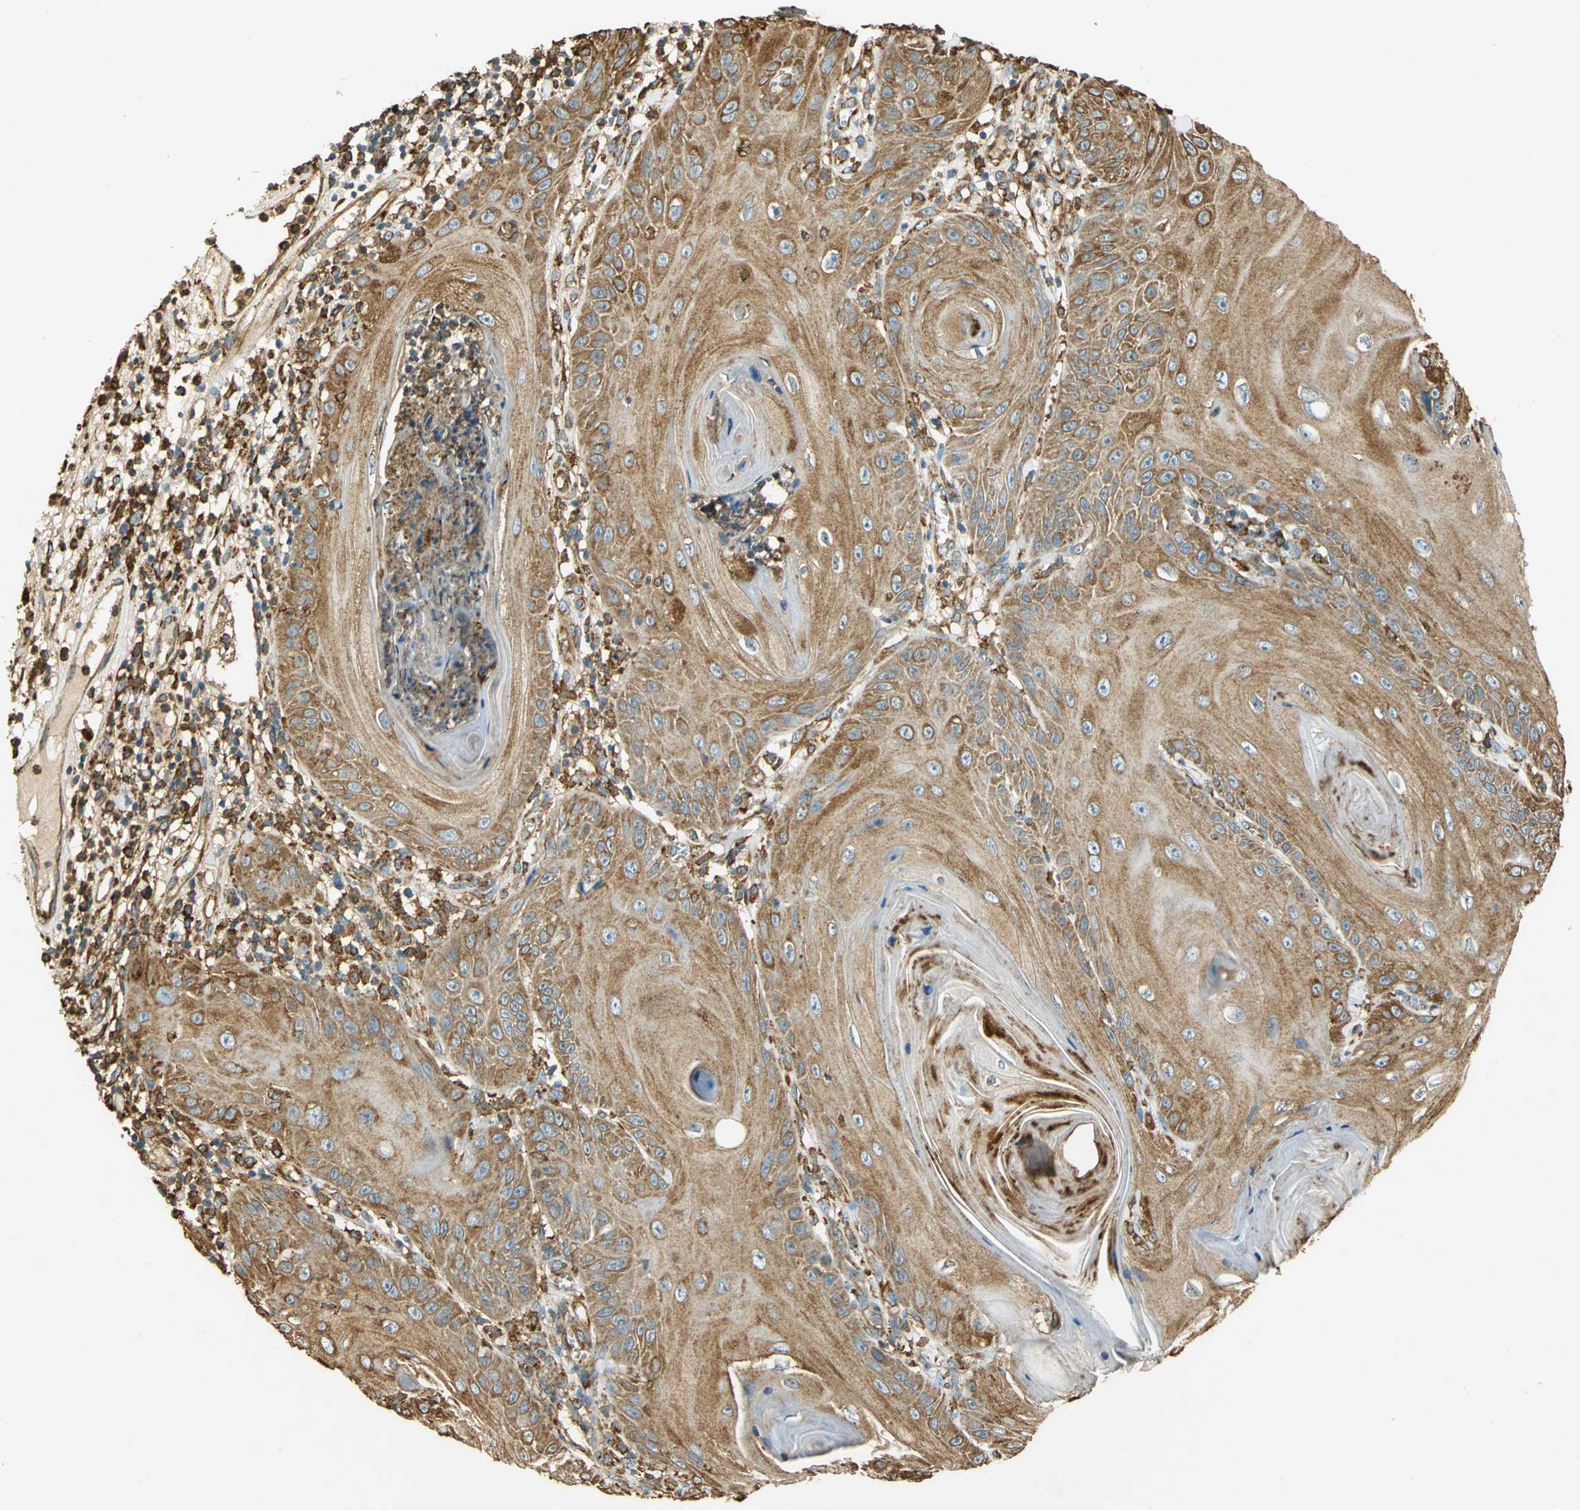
{"staining": {"intensity": "moderate", "quantity": ">75%", "location": "cytoplasmic/membranous"}, "tissue": "skin cancer", "cell_type": "Tumor cells", "image_type": "cancer", "snomed": [{"axis": "morphology", "description": "Squamous cell carcinoma, NOS"}, {"axis": "topography", "description": "Skin"}], "caption": "Skin cancer (squamous cell carcinoma) stained for a protein (brown) exhibits moderate cytoplasmic/membranous positive positivity in about >75% of tumor cells.", "gene": "HSP90B1", "patient": {"sex": "female", "age": 78}}